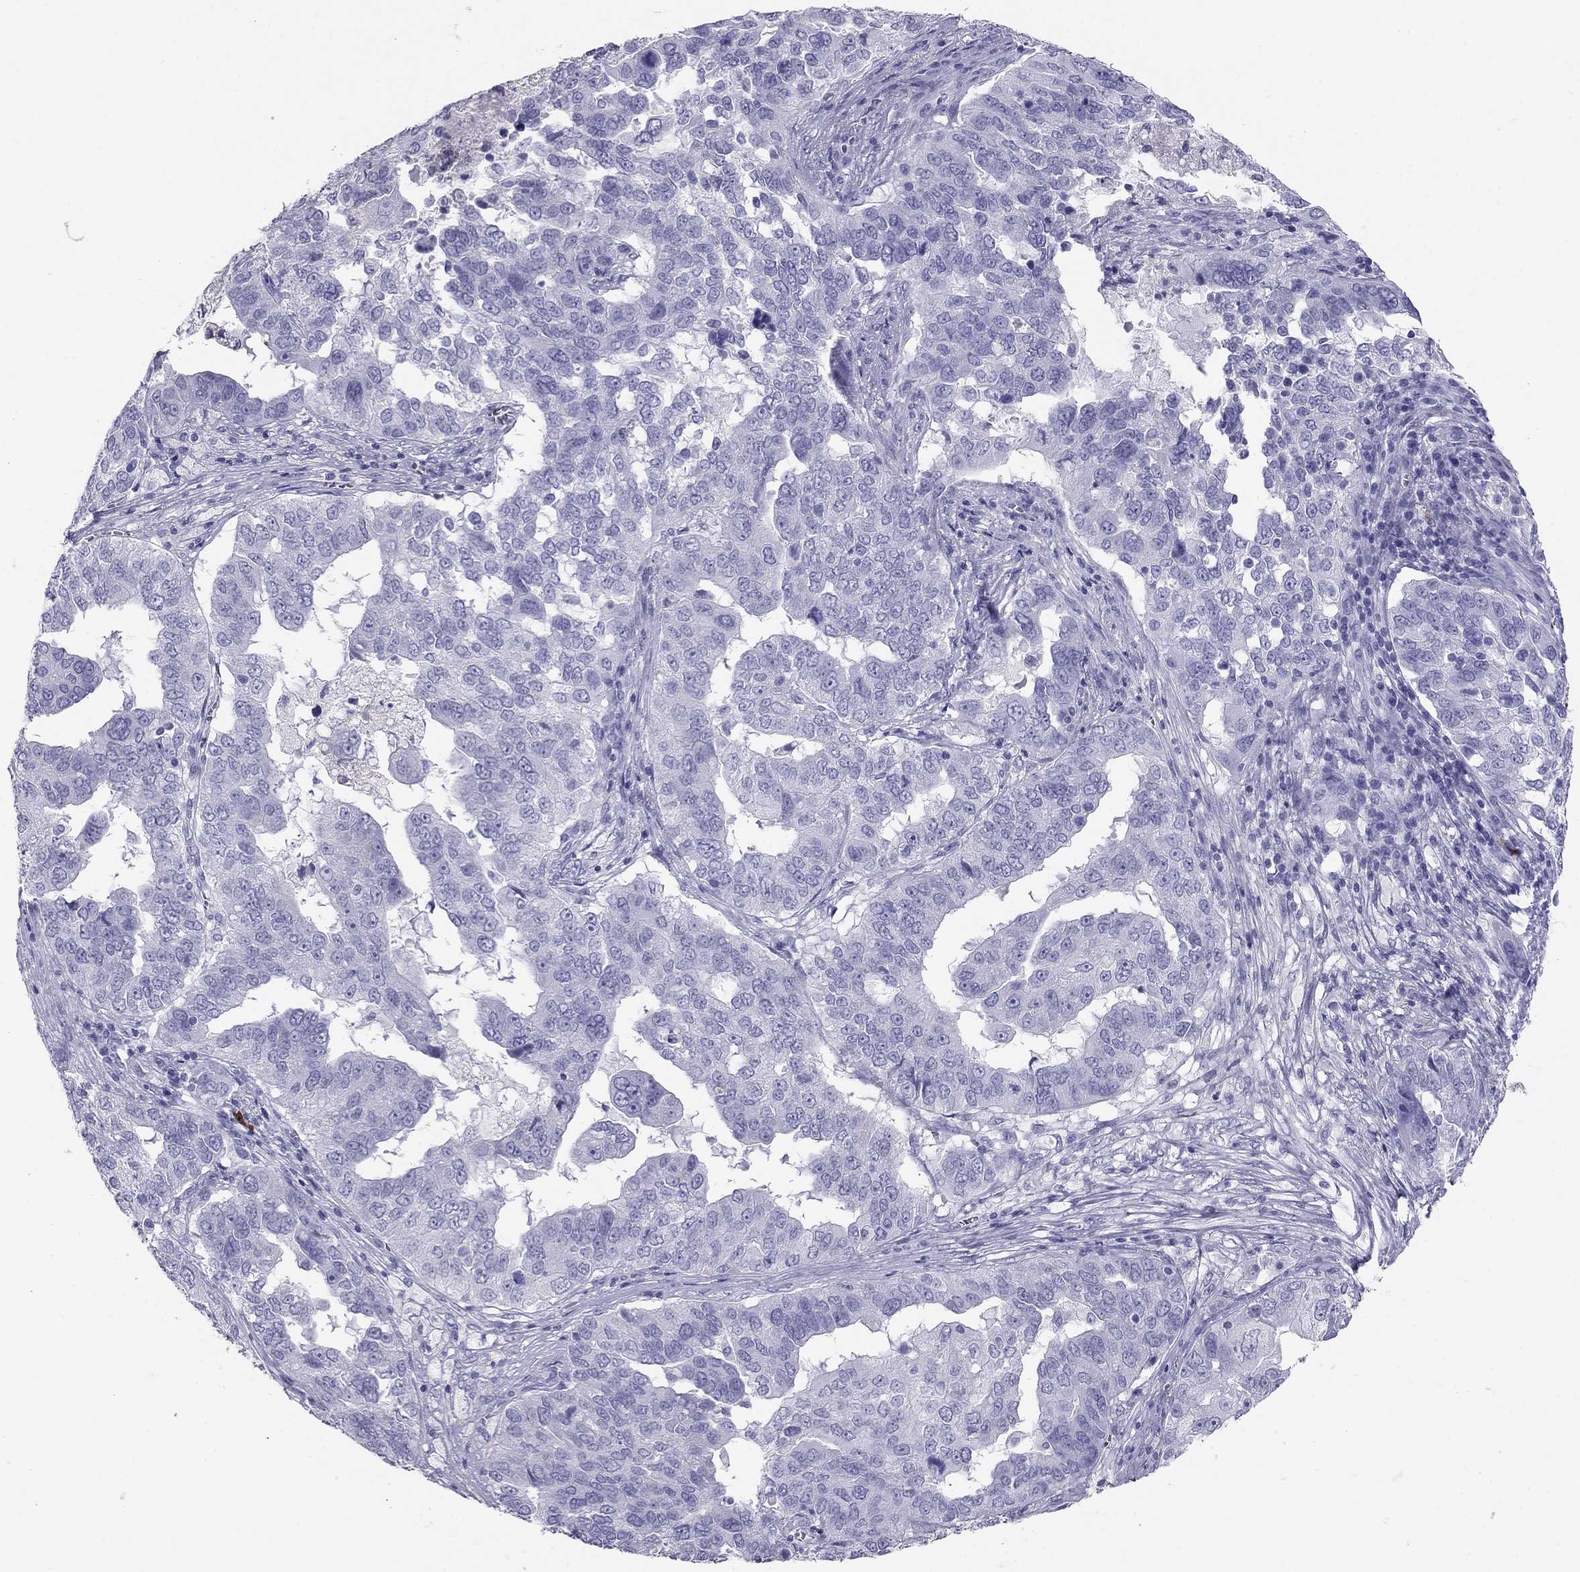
{"staining": {"intensity": "negative", "quantity": "none", "location": "none"}, "tissue": "ovarian cancer", "cell_type": "Tumor cells", "image_type": "cancer", "snomed": [{"axis": "morphology", "description": "Carcinoma, endometroid"}, {"axis": "topography", "description": "Soft tissue"}, {"axis": "topography", "description": "Ovary"}], "caption": "Ovarian cancer (endometroid carcinoma) stained for a protein using immunohistochemistry displays no positivity tumor cells.", "gene": "KLRG1", "patient": {"sex": "female", "age": 52}}